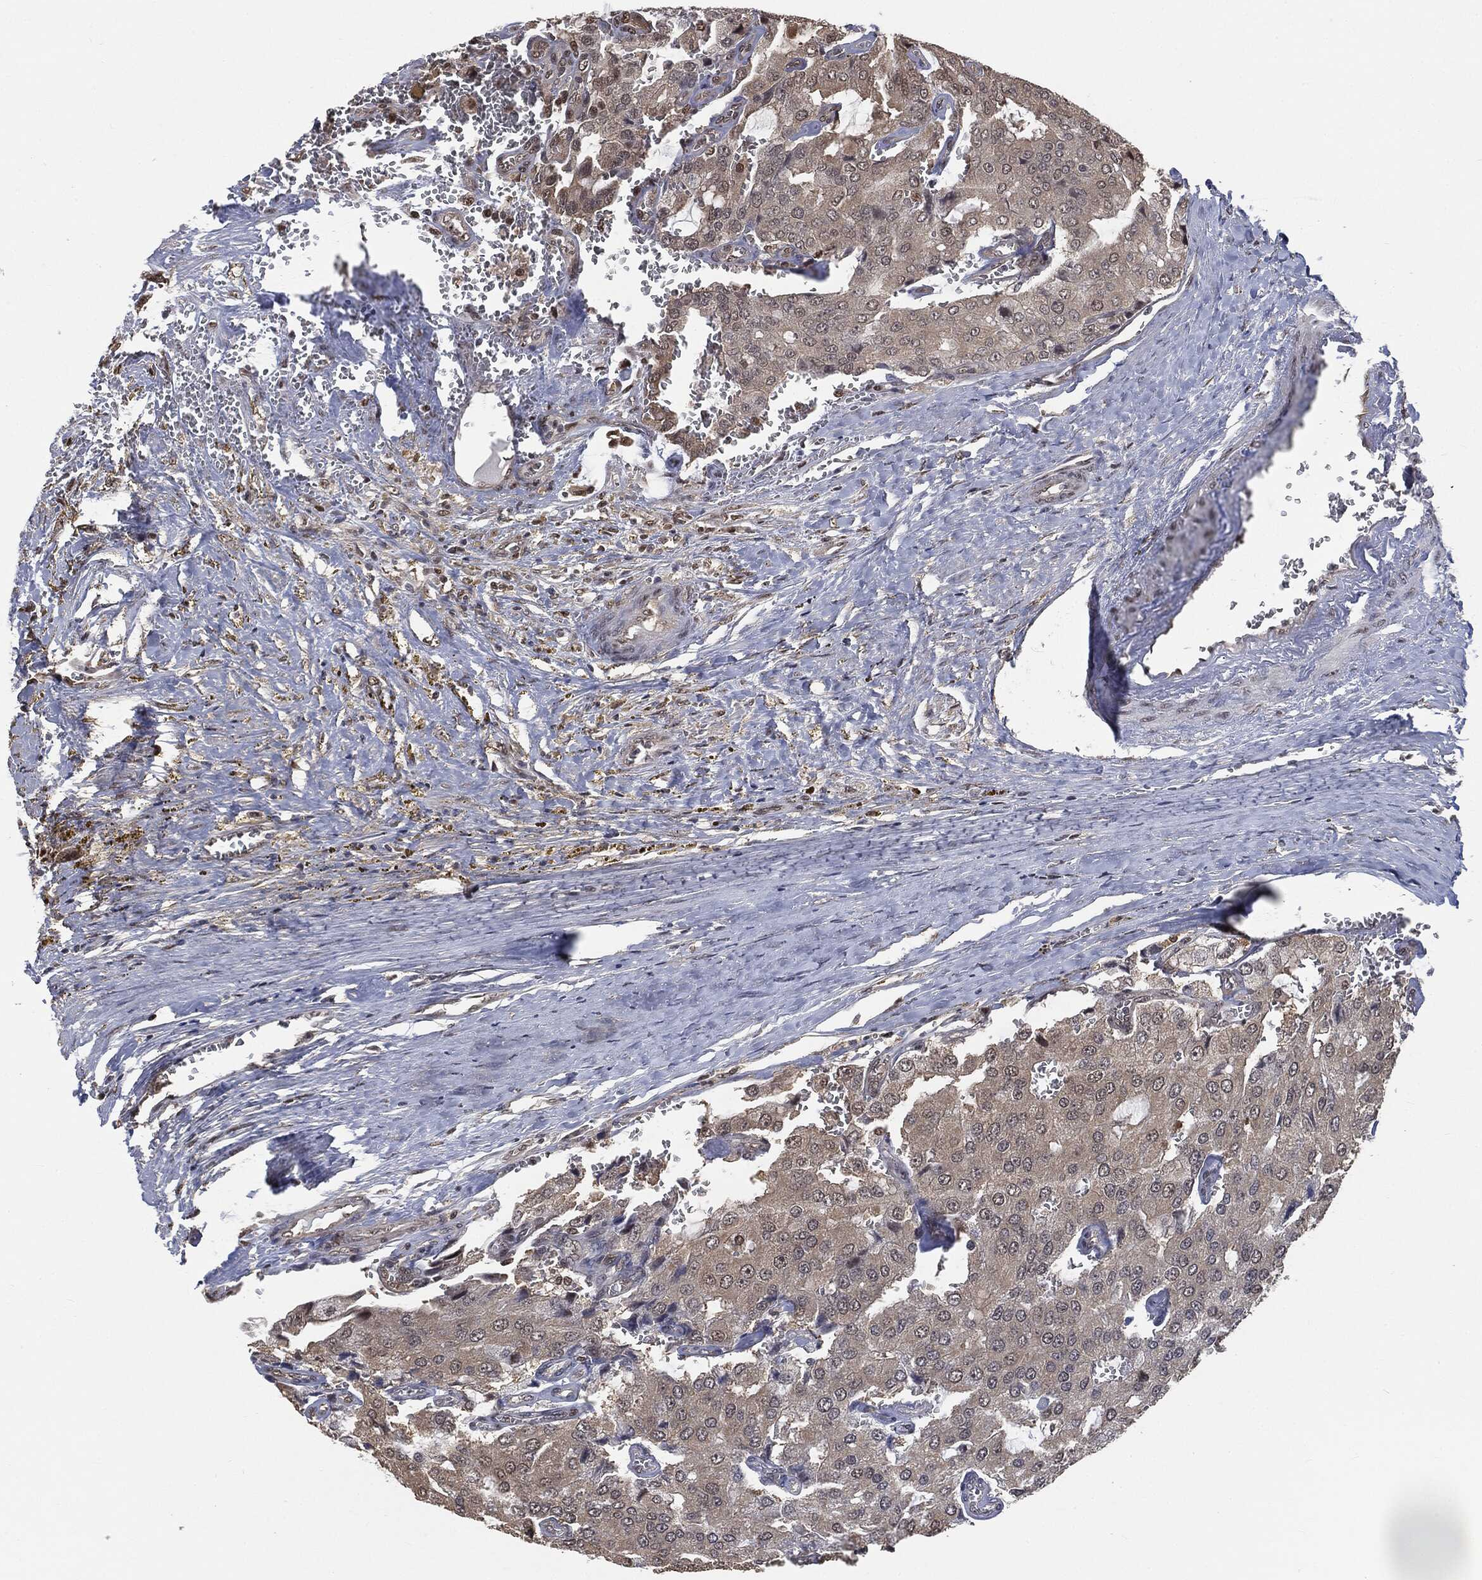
{"staining": {"intensity": "negative", "quantity": "none", "location": "none"}, "tissue": "prostate cancer", "cell_type": "Tumor cells", "image_type": "cancer", "snomed": [{"axis": "morphology", "description": "Adenocarcinoma, NOS"}, {"axis": "topography", "description": "Prostate and seminal vesicle, NOS"}, {"axis": "topography", "description": "Prostate"}], "caption": "Tumor cells are negative for protein expression in human prostate cancer.", "gene": "SHLD2", "patient": {"sex": "male", "age": 67}}